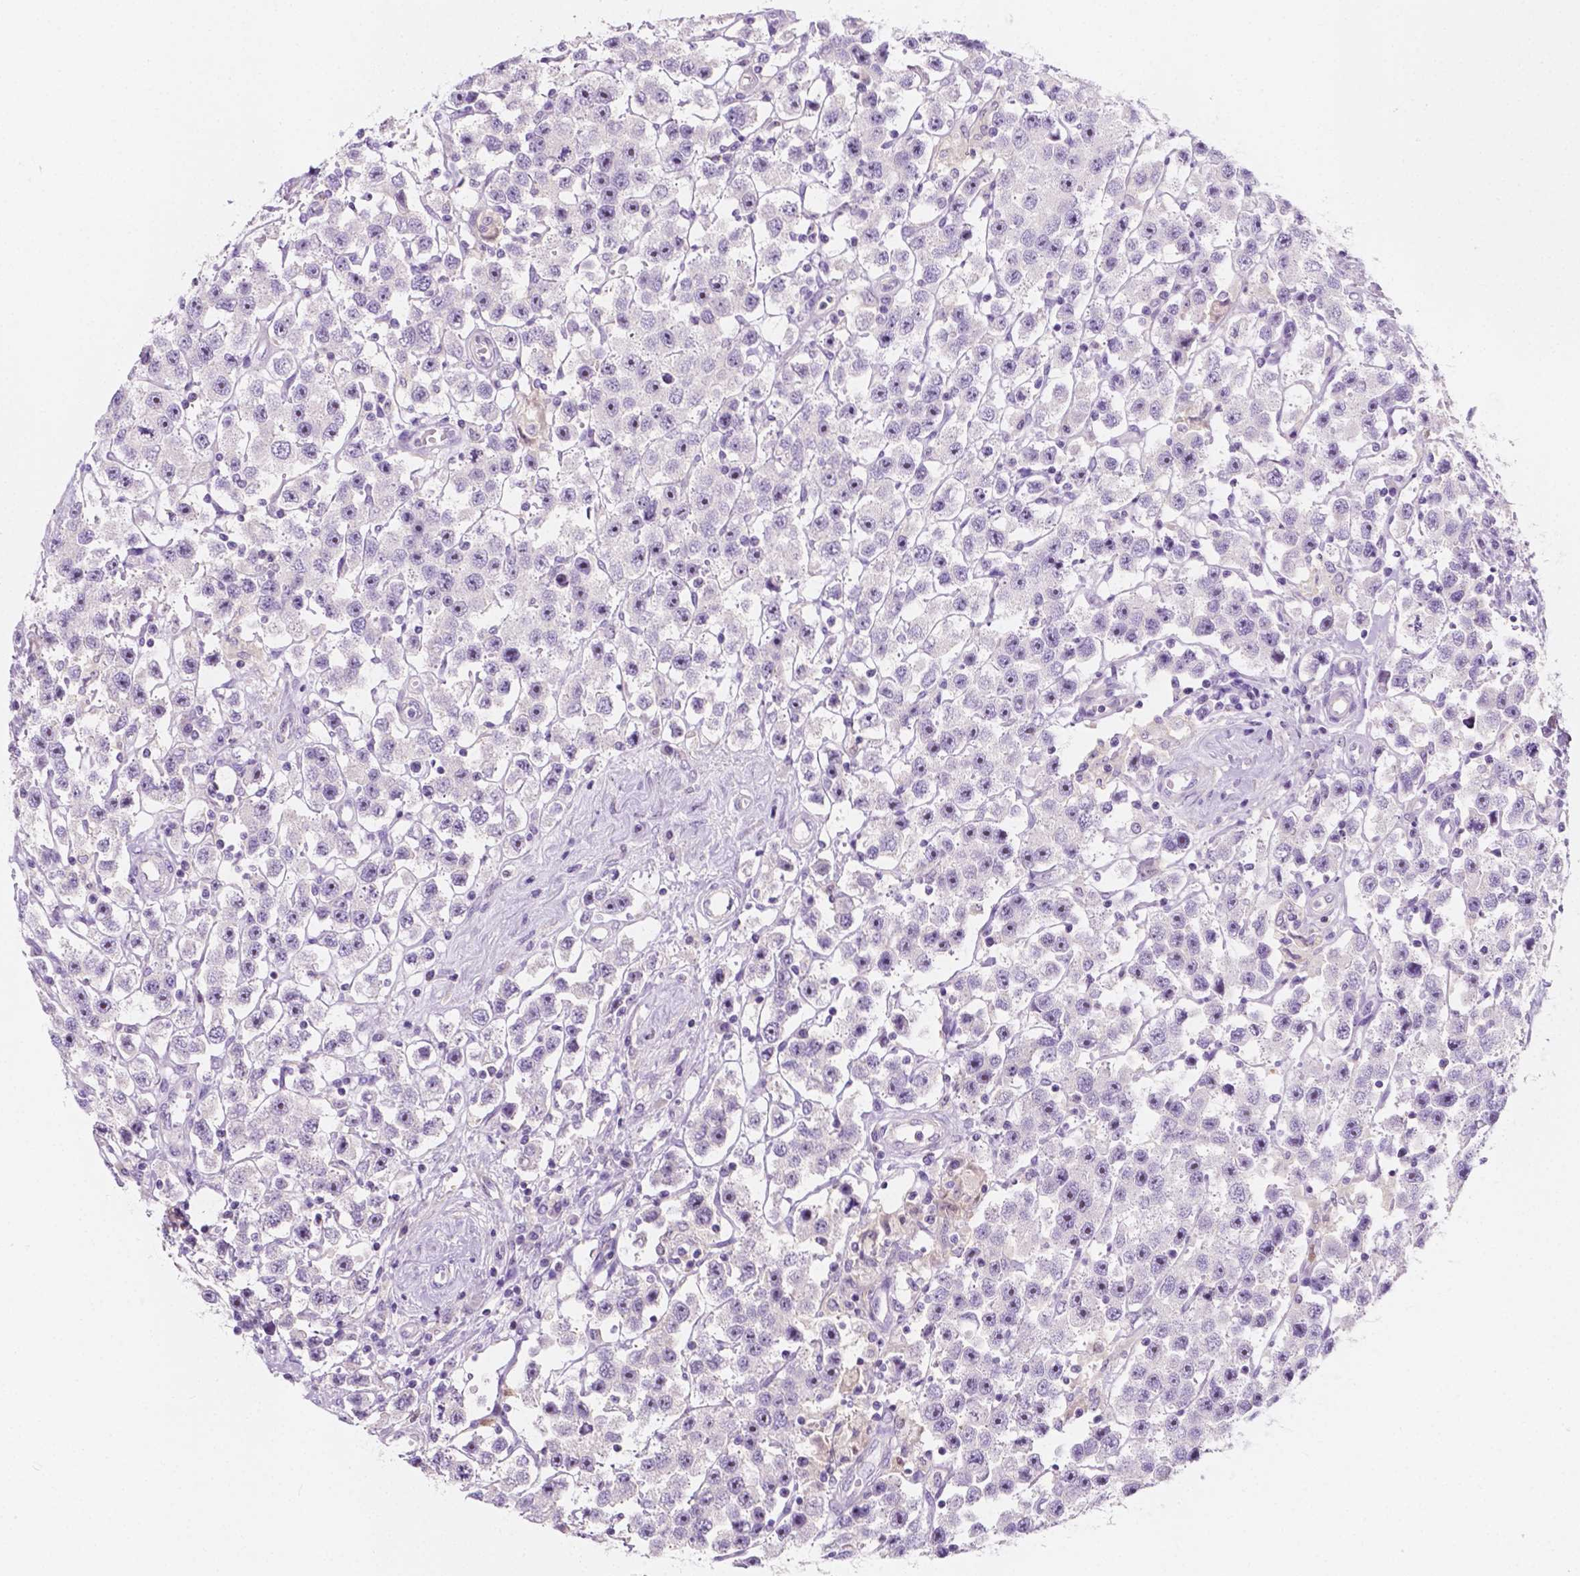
{"staining": {"intensity": "negative", "quantity": "none", "location": "none"}, "tissue": "testis cancer", "cell_type": "Tumor cells", "image_type": "cancer", "snomed": [{"axis": "morphology", "description": "Seminoma, NOS"}, {"axis": "topography", "description": "Testis"}], "caption": "This is an IHC image of testis cancer. There is no expression in tumor cells.", "gene": "SIRT2", "patient": {"sex": "male", "age": 45}}